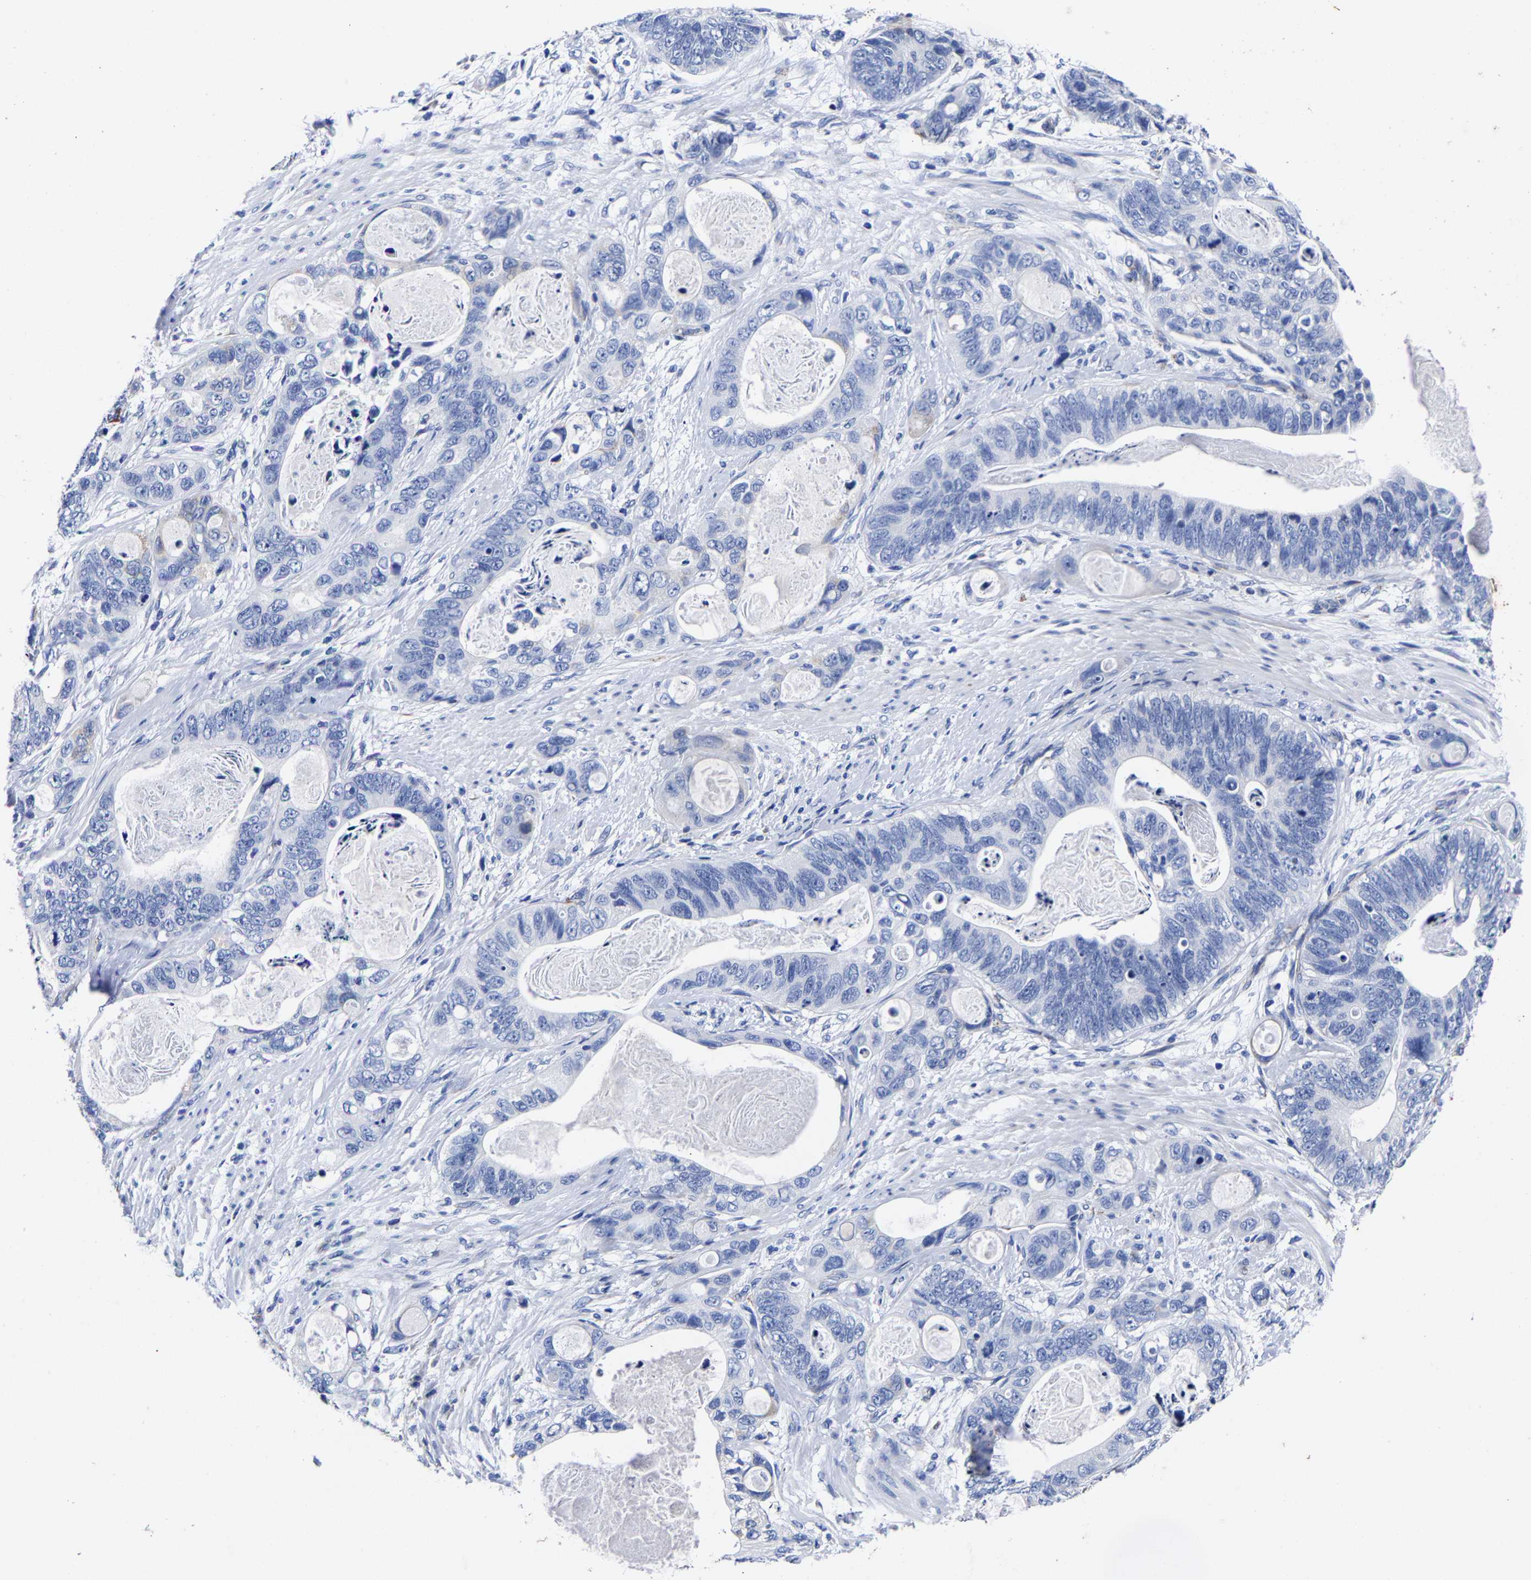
{"staining": {"intensity": "negative", "quantity": "none", "location": "none"}, "tissue": "stomach cancer", "cell_type": "Tumor cells", "image_type": "cancer", "snomed": [{"axis": "morphology", "description": "Normal tissue, NOS"}, {"axis": "morphology", "description": "Adenocarcinoma, NOS"}, {"axis": "topography", "description": "Stomach"}], "caption": "Stomach adenocarcinoma stained for a protein using IHC exhibits no expression tumor cells.", "gene": "AASS", "patient": {"sex": "female", "age": 89}}